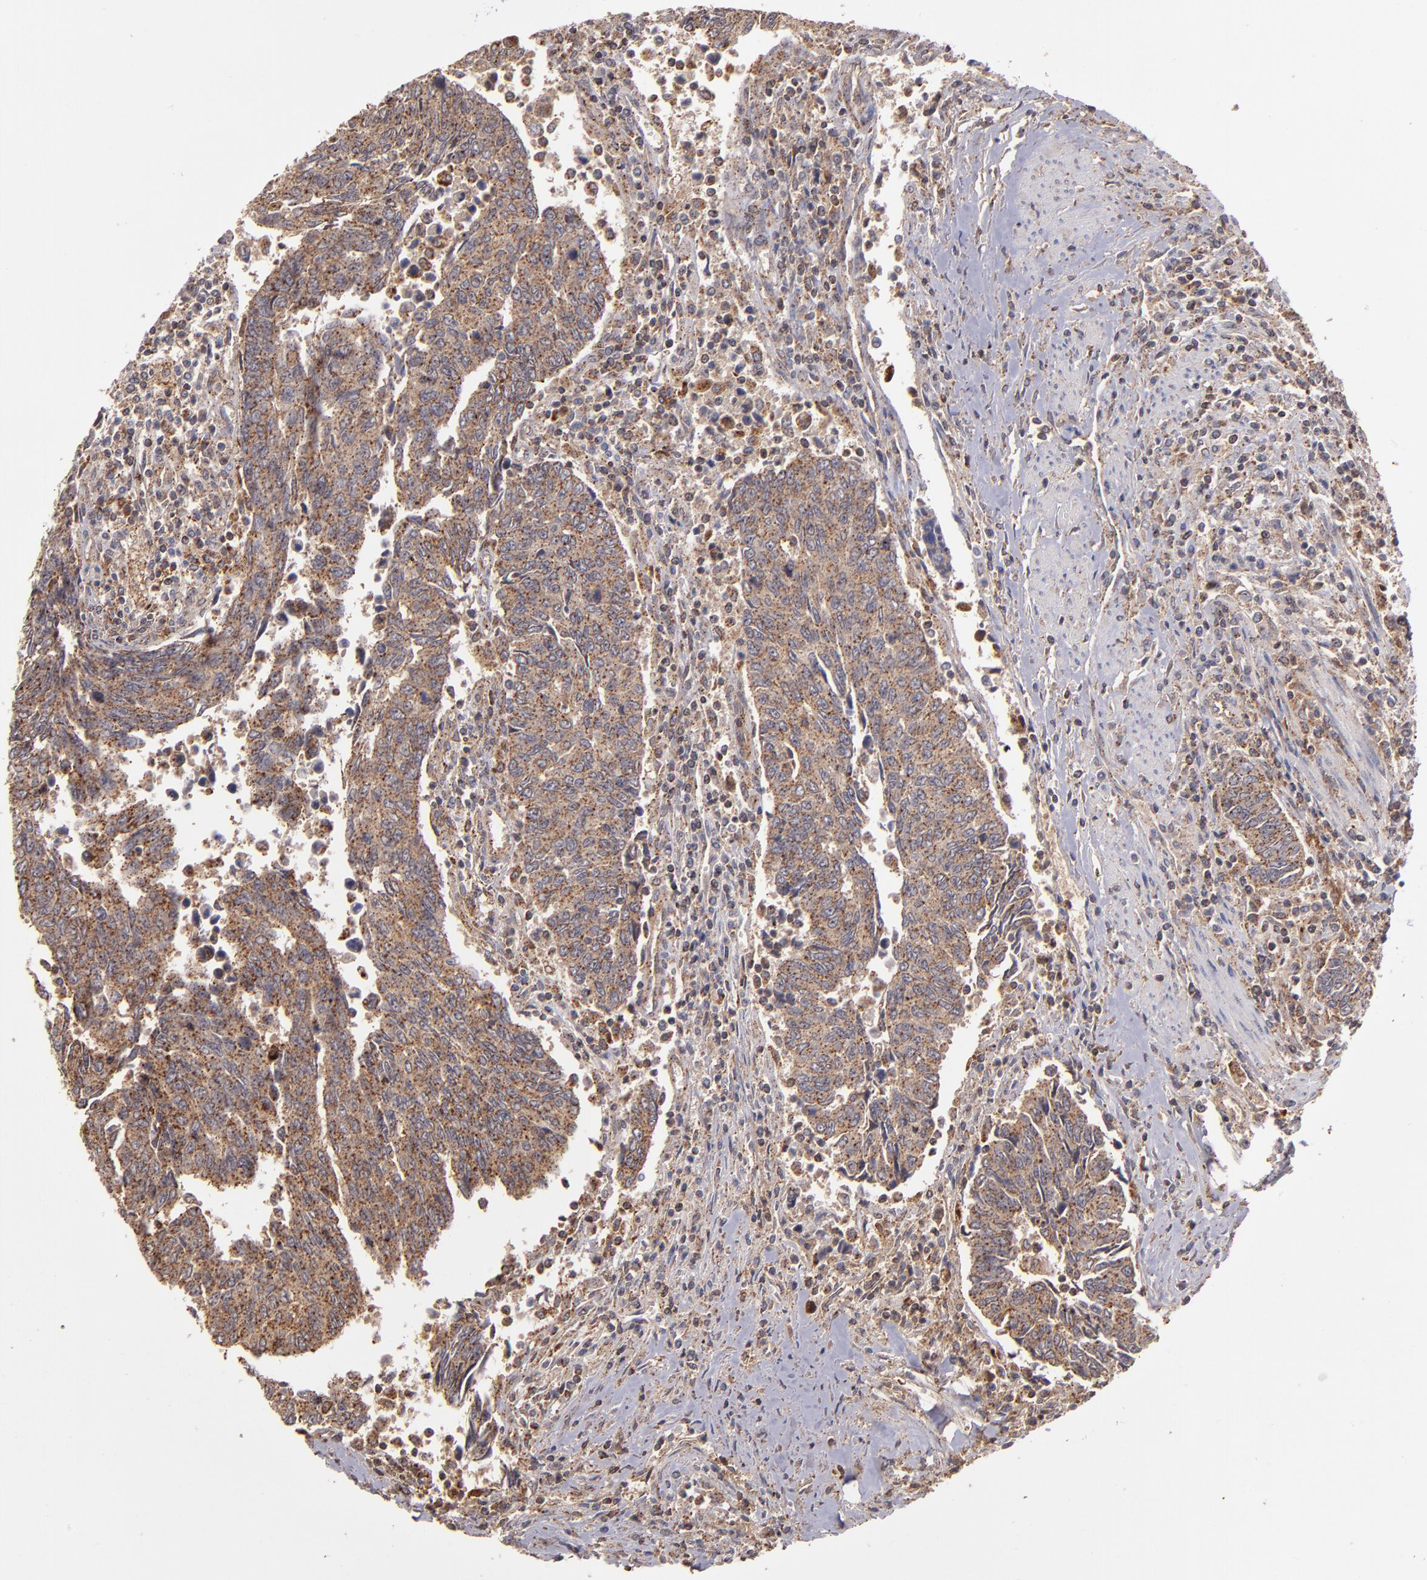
{"staining": {"intensity": "moderate", "quantity": "25%-75%", "location": "cytoplasmic/membranous"}, "tissue": "urothelial cancer", "cell_type": "Tumor cells", "image_type": "cancer", "snomed": [{"axis": "morphology", "description": "Urothelial carcinoma, High grade"}, {"axis": "topography", "description": "Urinary bladder"}], "caption": "Approximately 25%-75% of tumor cells in urothelial cancer reveal moderate cytoplasmic/membranous protein positivity as visualized by brown immunohistochemical staining.", "gene": "ZFYVE1", "patient": {"sex": "male", "age": 86}}